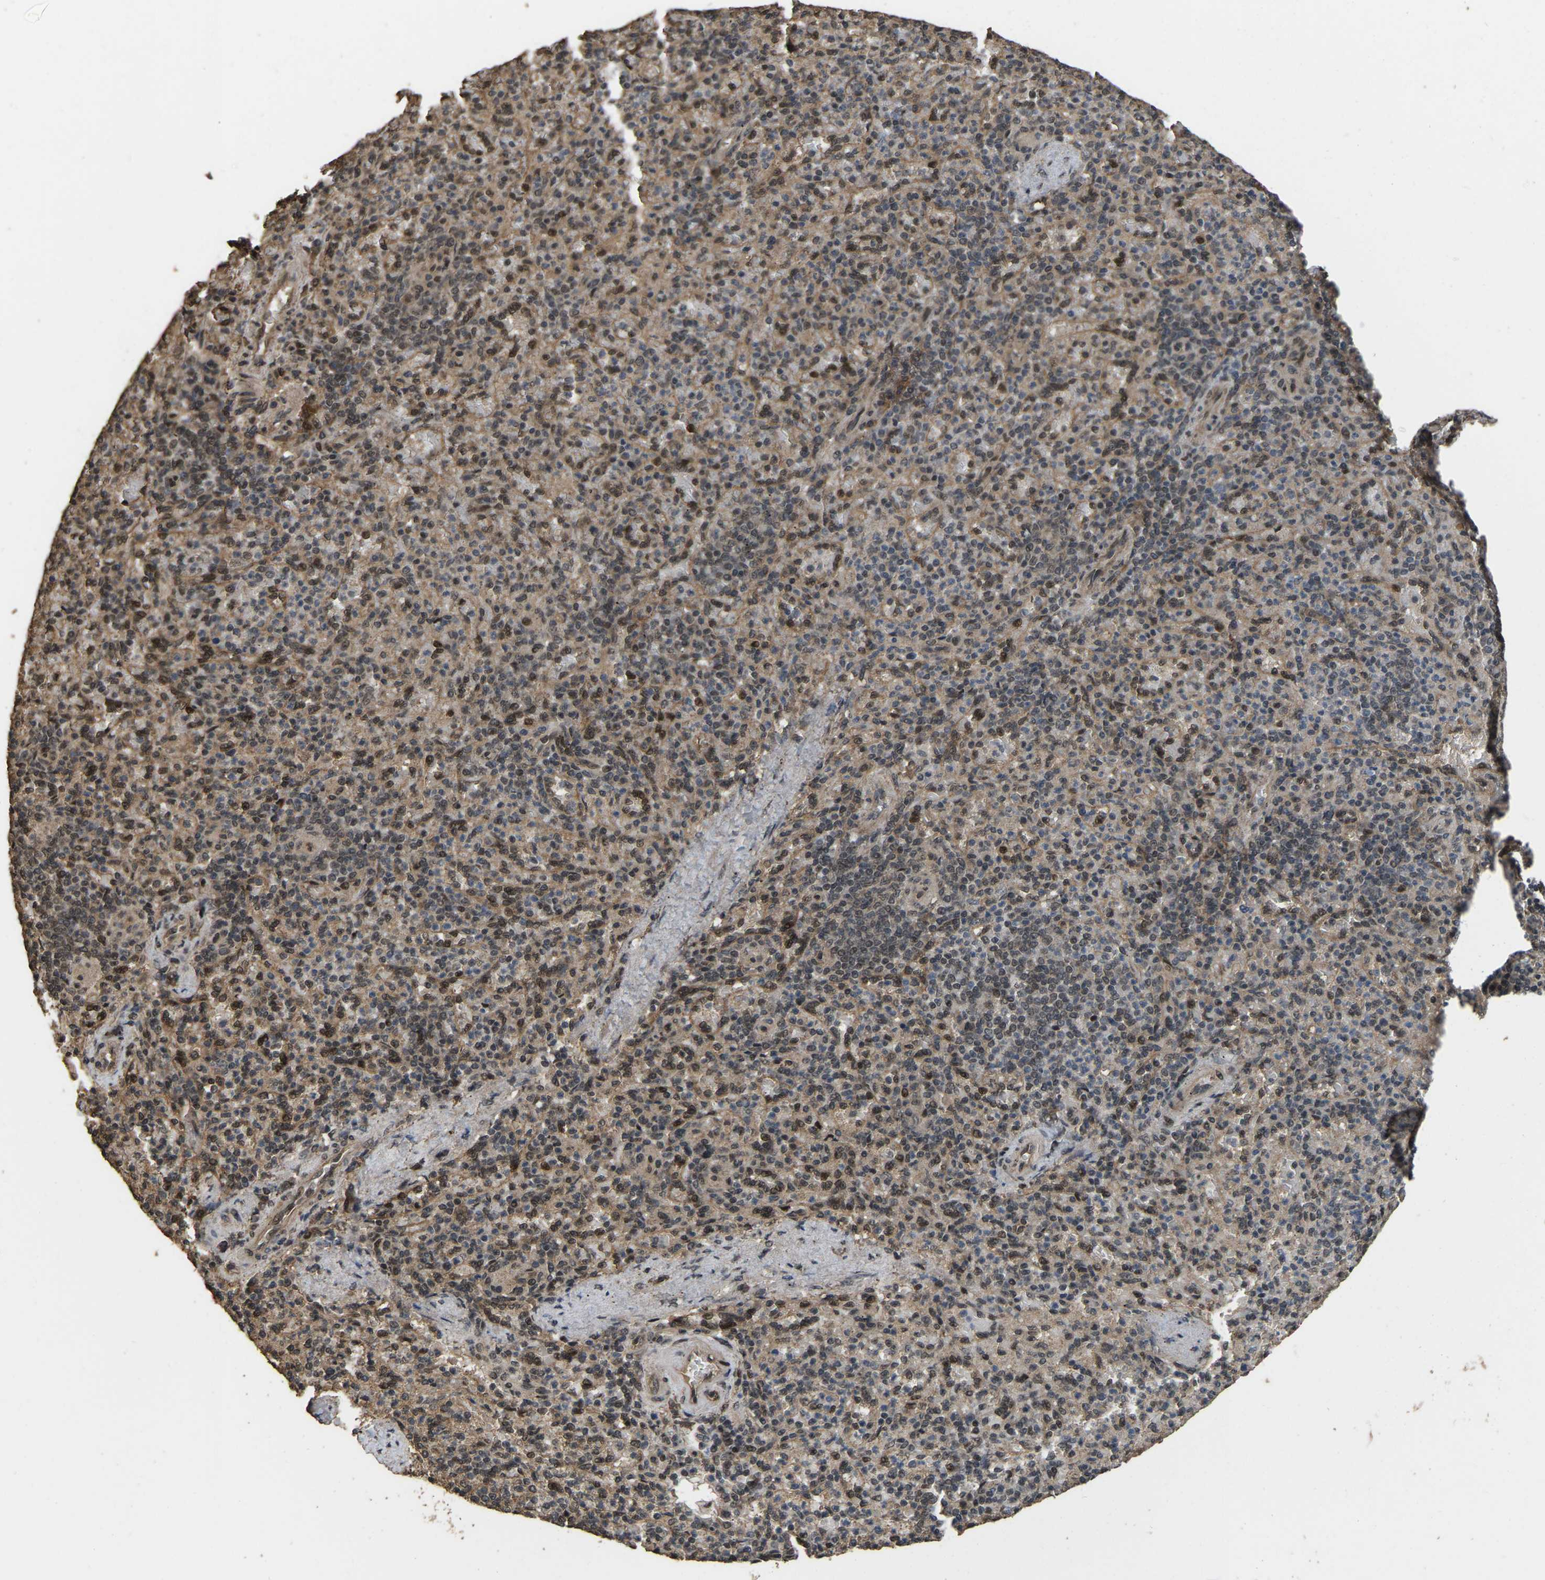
{"staining": {"intensity": "moderate", "quantity": "25%-75%", "location": "nuclear"}, "tissue": "spleen", "cell_type": "Cells in red pulp", "image_type": "normal", "snomed": [{"axis": "morphology", "description": "Normal tissue, NOS"}, {"axis": "topography", "description": "Spleen"}], "caption": "Human spleen stained for a protein (brown) shows moderate nuclear positive expression in approximately 25%-75% of cells in red pulp.", "gene": "ARHGAP23", "patient": {"sex": "female", "age": 74}}